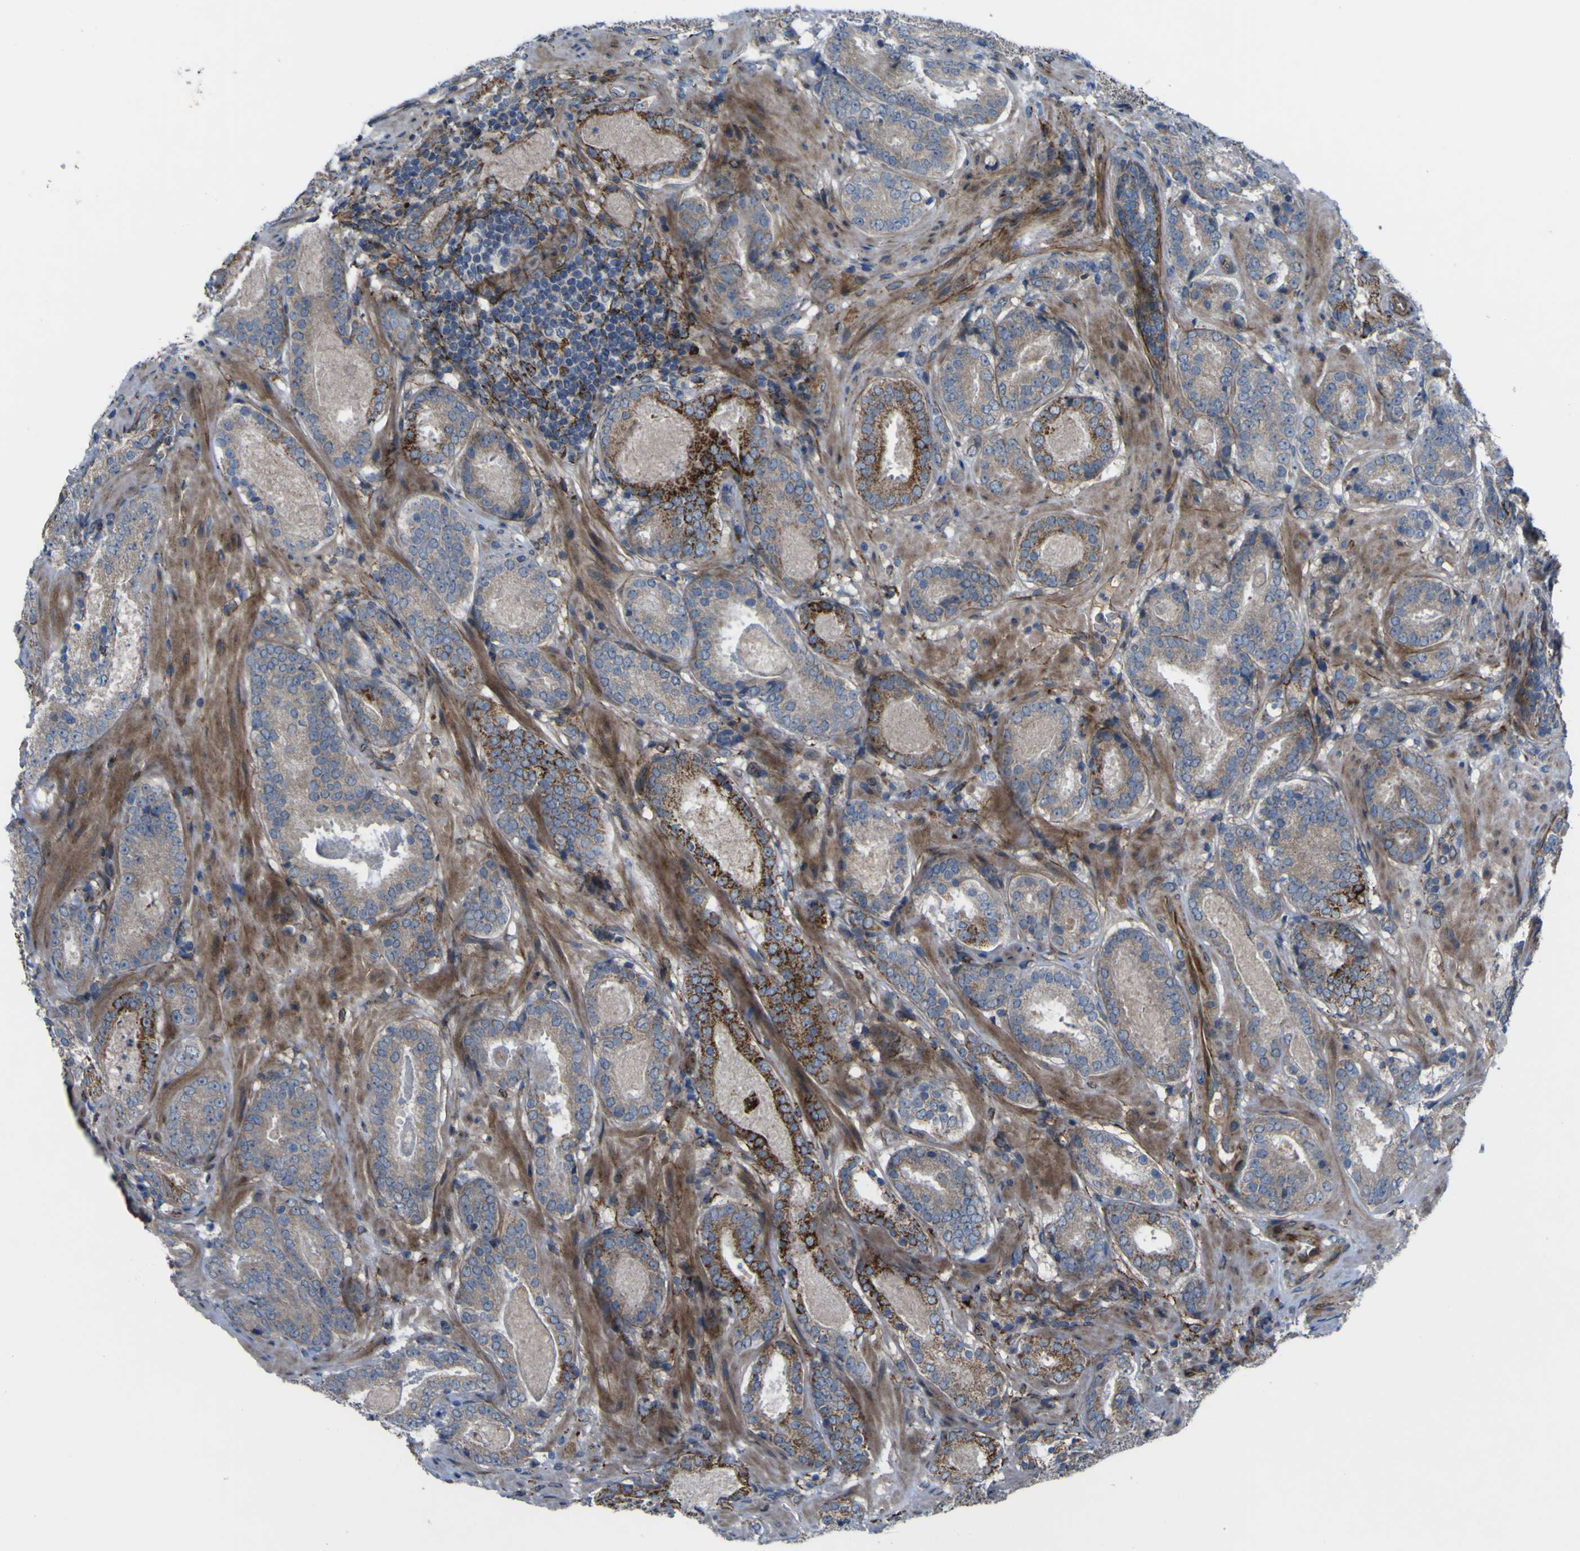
{"staining": {"intensity": "strong", "quantity": "<25%", "location": "cytoplasmic/membranous"}, "tissue": "prostate cancer", "cell_type": "Tumor cells", "image_type": "cancer", "snomed": [{"axis": "morphology", "description": "Adenocarcinoma, Low grade"}, {"axis": "topography", "description": "Prostate"}], "caption": "Immunohistochemistry (IHC) image of neoplastic tissue: human prostate cancer stained using IHC shows medium levels of strong protein expression localized specifically in the cytoplasmic/membranous of tumor cells, appearing as a cytoplasmic/membranous brown color.", "gene": "GPLD1", "patient": {"sex": "male", "age": 69}}